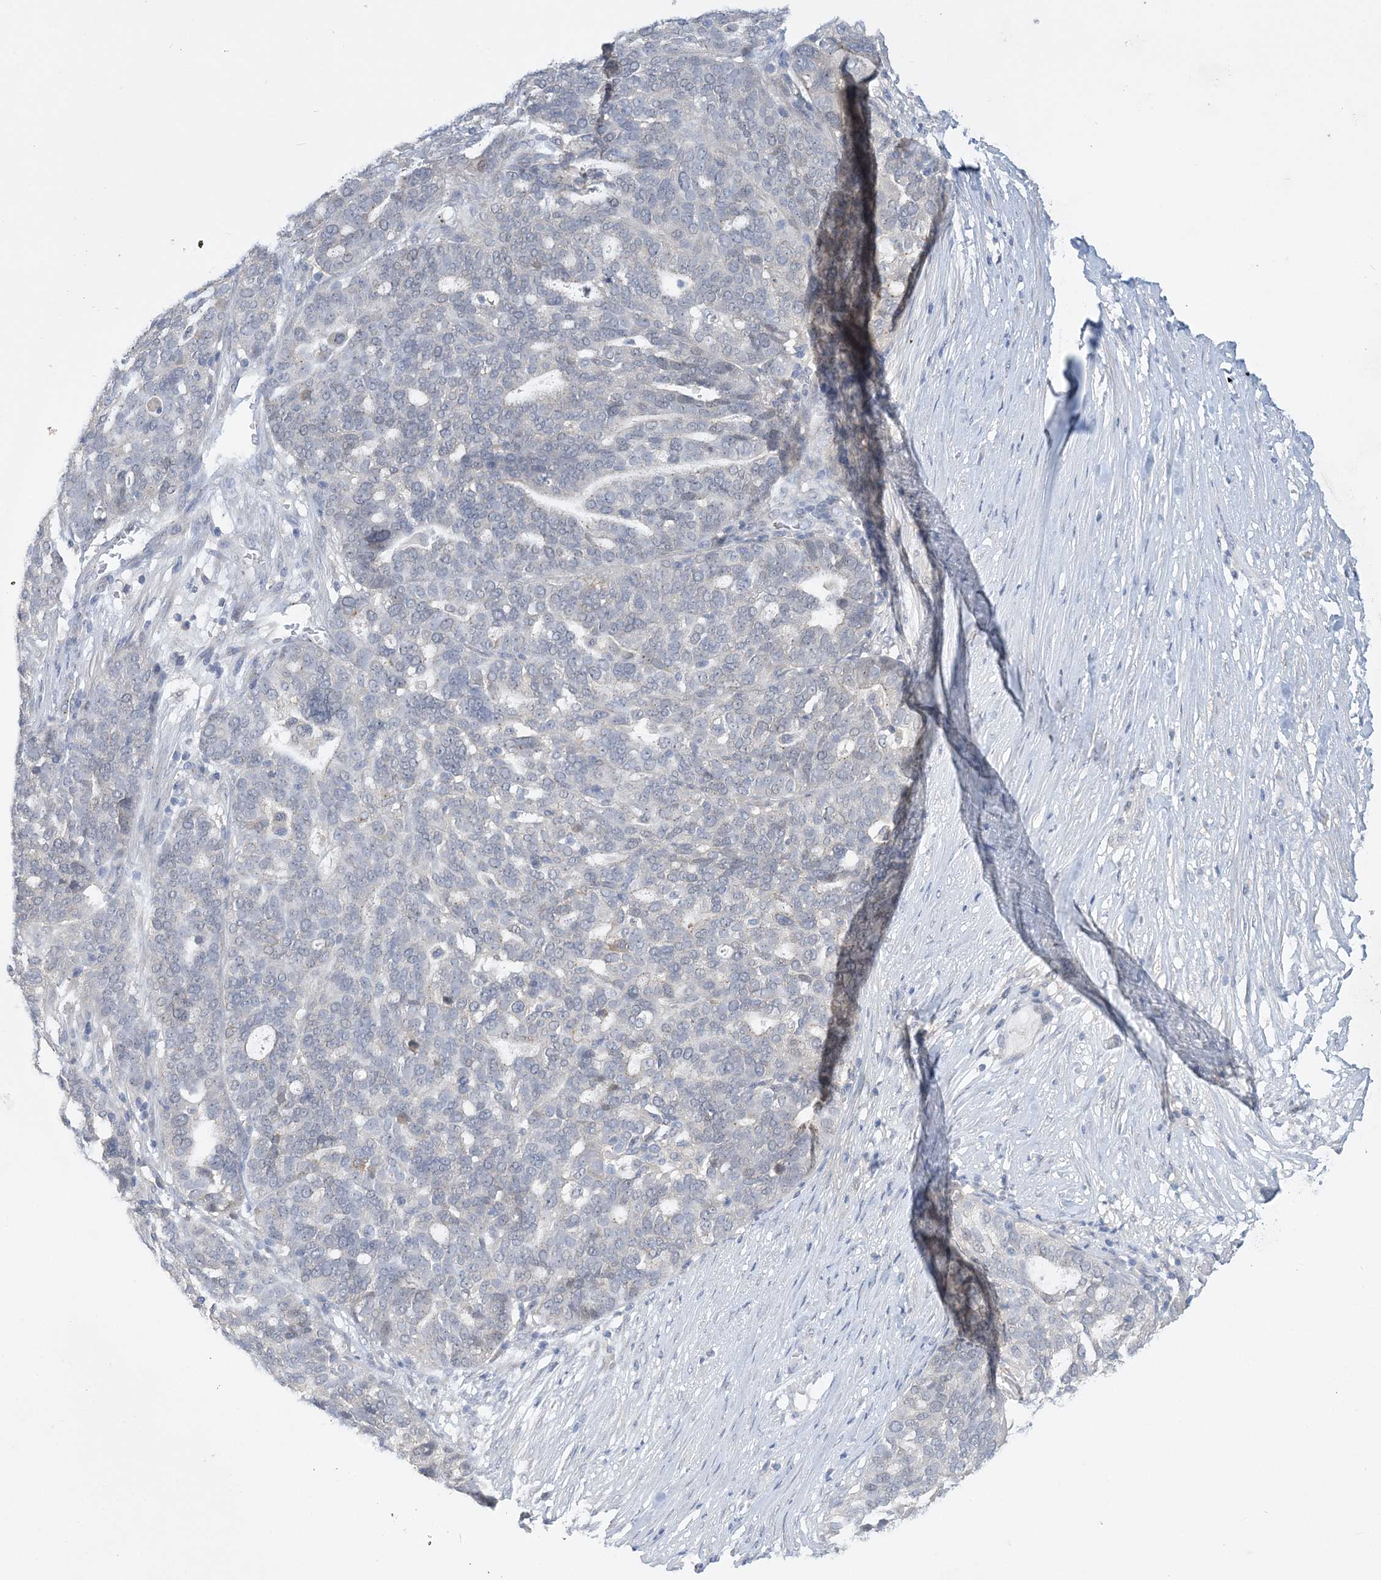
{"staining": {"intensity": "negative", "quantity": "none", "location": "none"}, "tissue": "ovarian cancer", "cell_type": "Tumor cells", "image_type": "cancer", "snomed": [{"axis": "morphology", "description": "Cystadenocarcinoma, serous, NOS"}, {"axis": "topography", "description": "Ovary"}], "caption": "This micrograph is of ovarian cancer (serous cystadenocarcinoma) stained with immunohistochemistry (IHC) to label a protein in brown with the nuclei are counter-stained blue. There is no positivity in tumor cells.", "gene": "ANKRD35", "patient": {"sex": "female", "age": 59}}